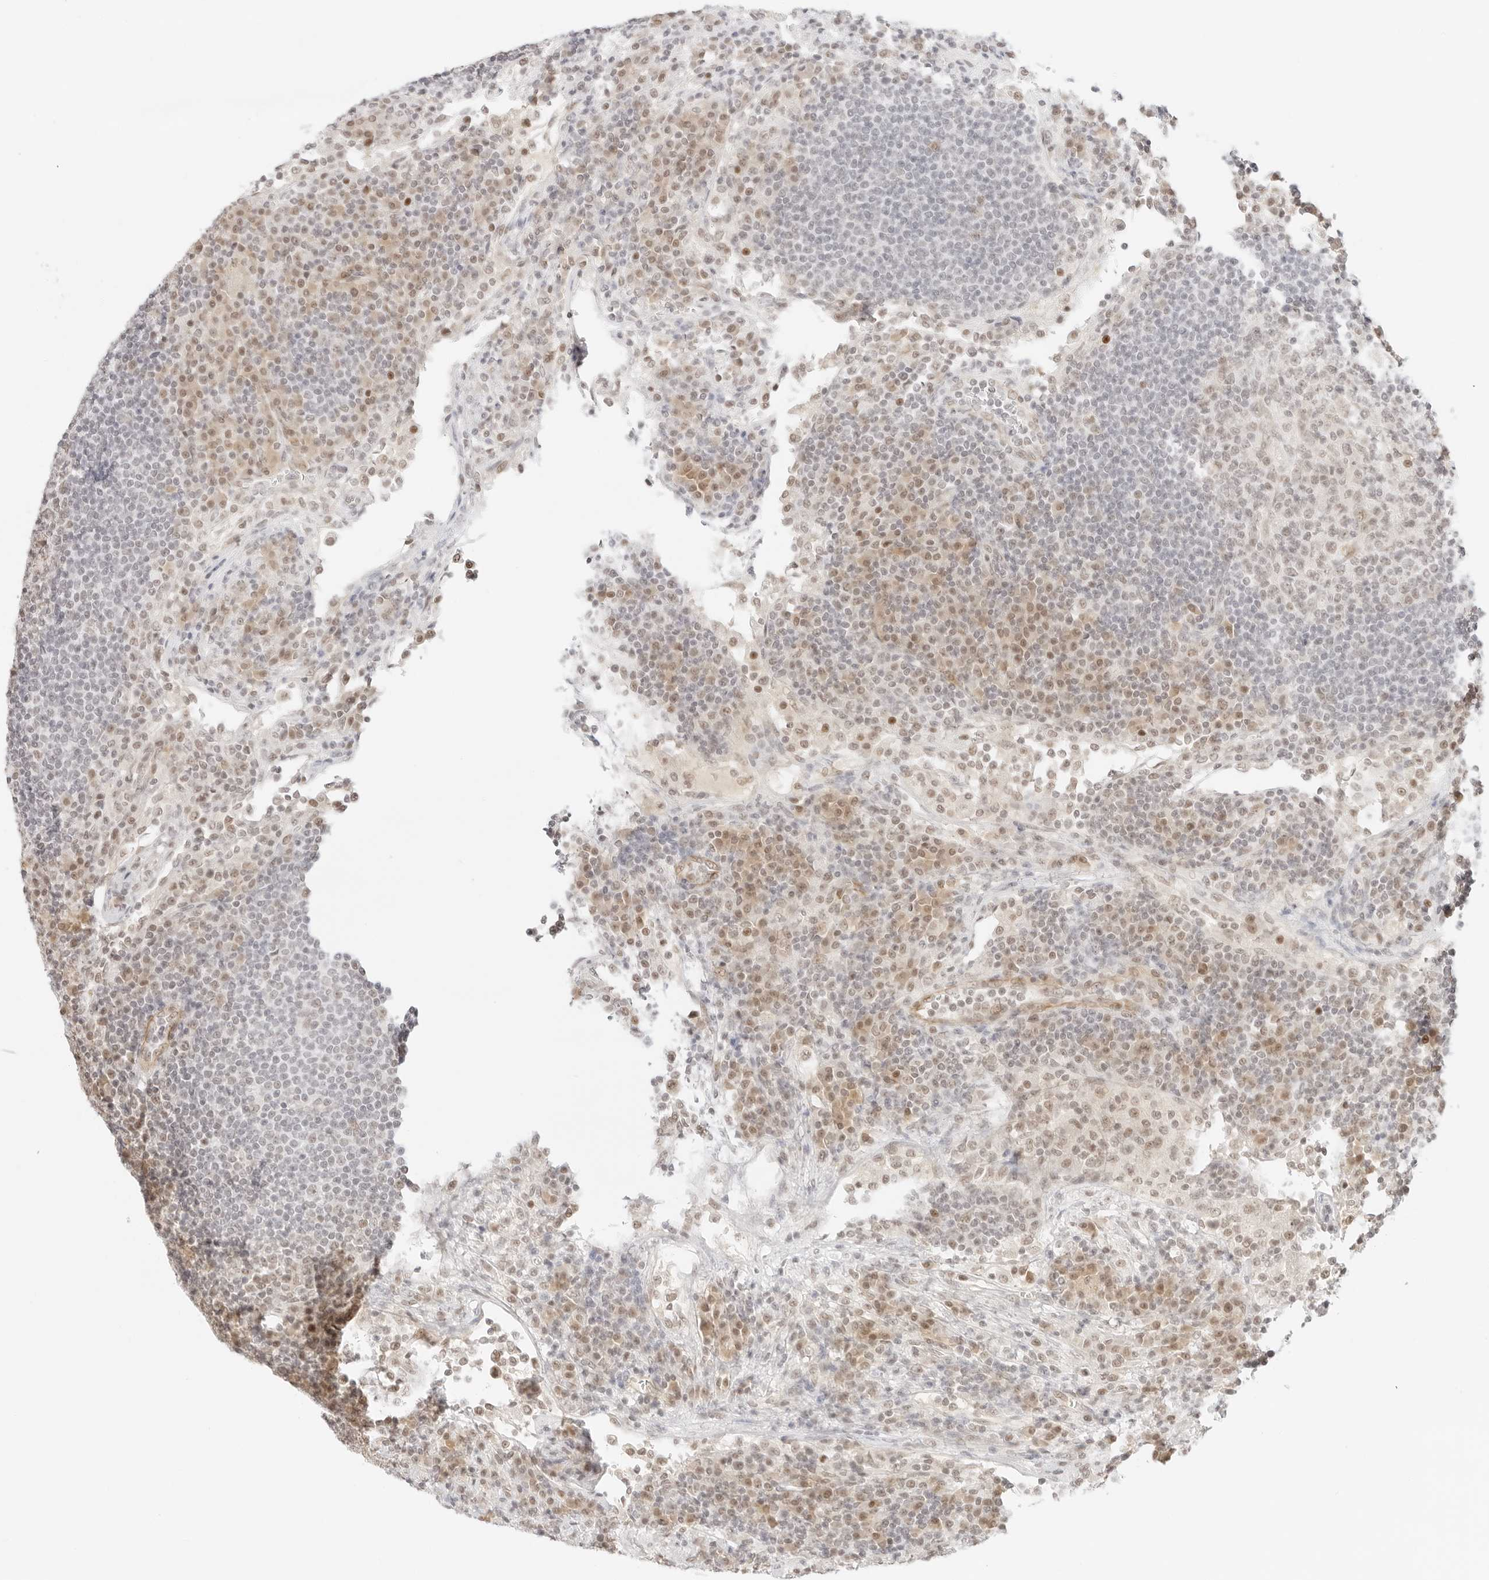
{"staining": {"intensity": "weak", "quantity": "<25%", "location": "nuclear"}, "tissue": "lymph node", "cell_type": "Germinal center cells", "image_type": "normal", "snomed": [{"axis": "morphology", "description": "Normal tissue, NOS"}, {"axis": "topography", "description": "Lymph node"}], "caption": "IHC micrograph of unremarkable human lymph node stained for a protein (brown), which exhibits no positivity in germinal center cells. (DAB (3,3'-diaminobenzidine) IHC visualized using brightfield microscopy, high magnification).", "gene": "ITGA6", "patient": {"sex": "female", "age": 53}}